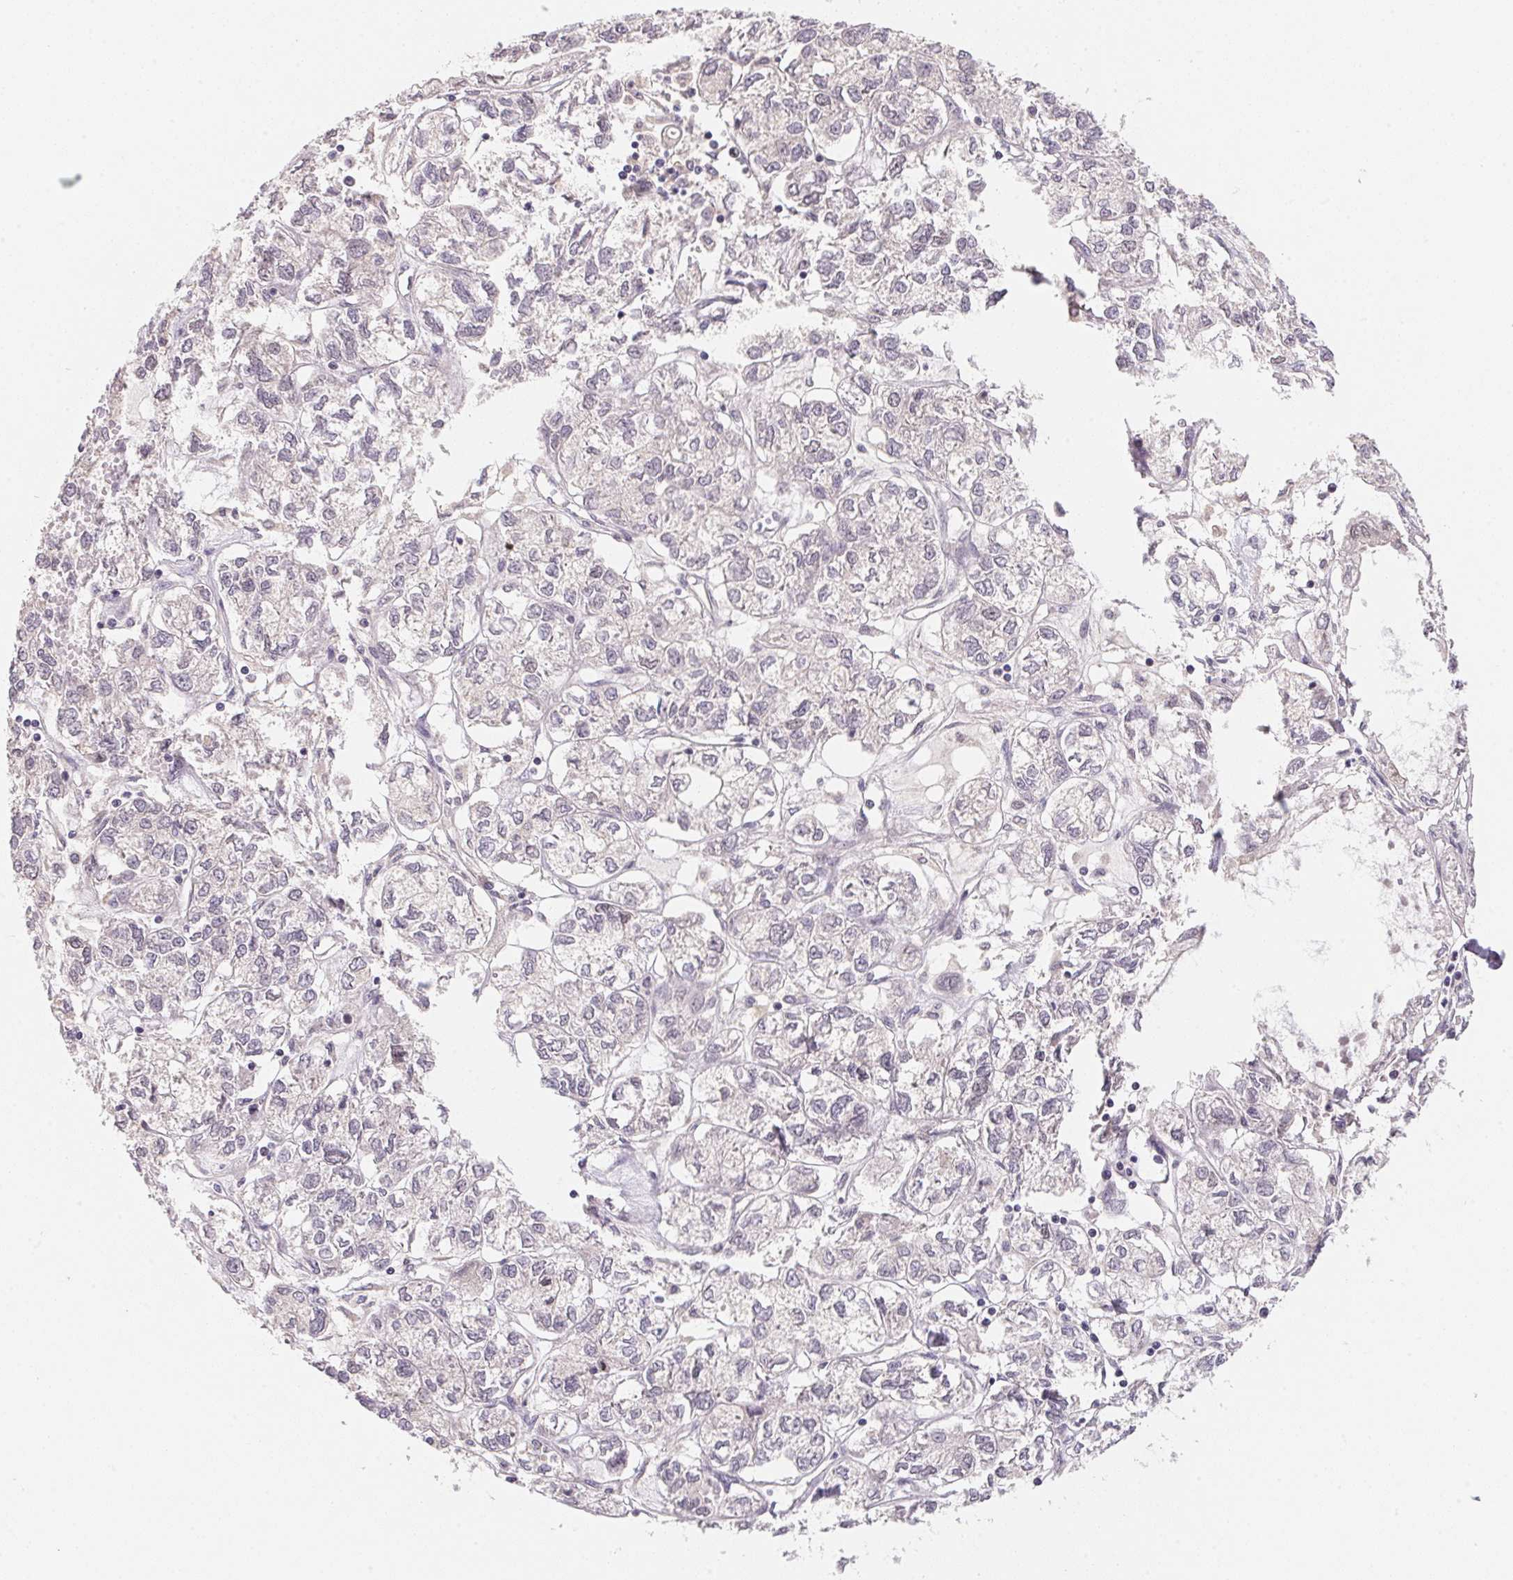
{"staining": {"intensity": "negative", "quantity": "none", "location": "none"}, "tissue": "ovarian cancer", "cell_type": "Tumor cells", "image_type": "cancer", "snomed": [{"axis": "morphology", "description": "Carcinoma, endometroid"}, {"axis": "topography", "description": "Ovary"}], "caption": "The micrograph reveals no staining of tumor cells in ovarian cancer (endometroid carcinoma).", "gene": "KIFC1", "patient": {"sex": "female", "age": 64}}